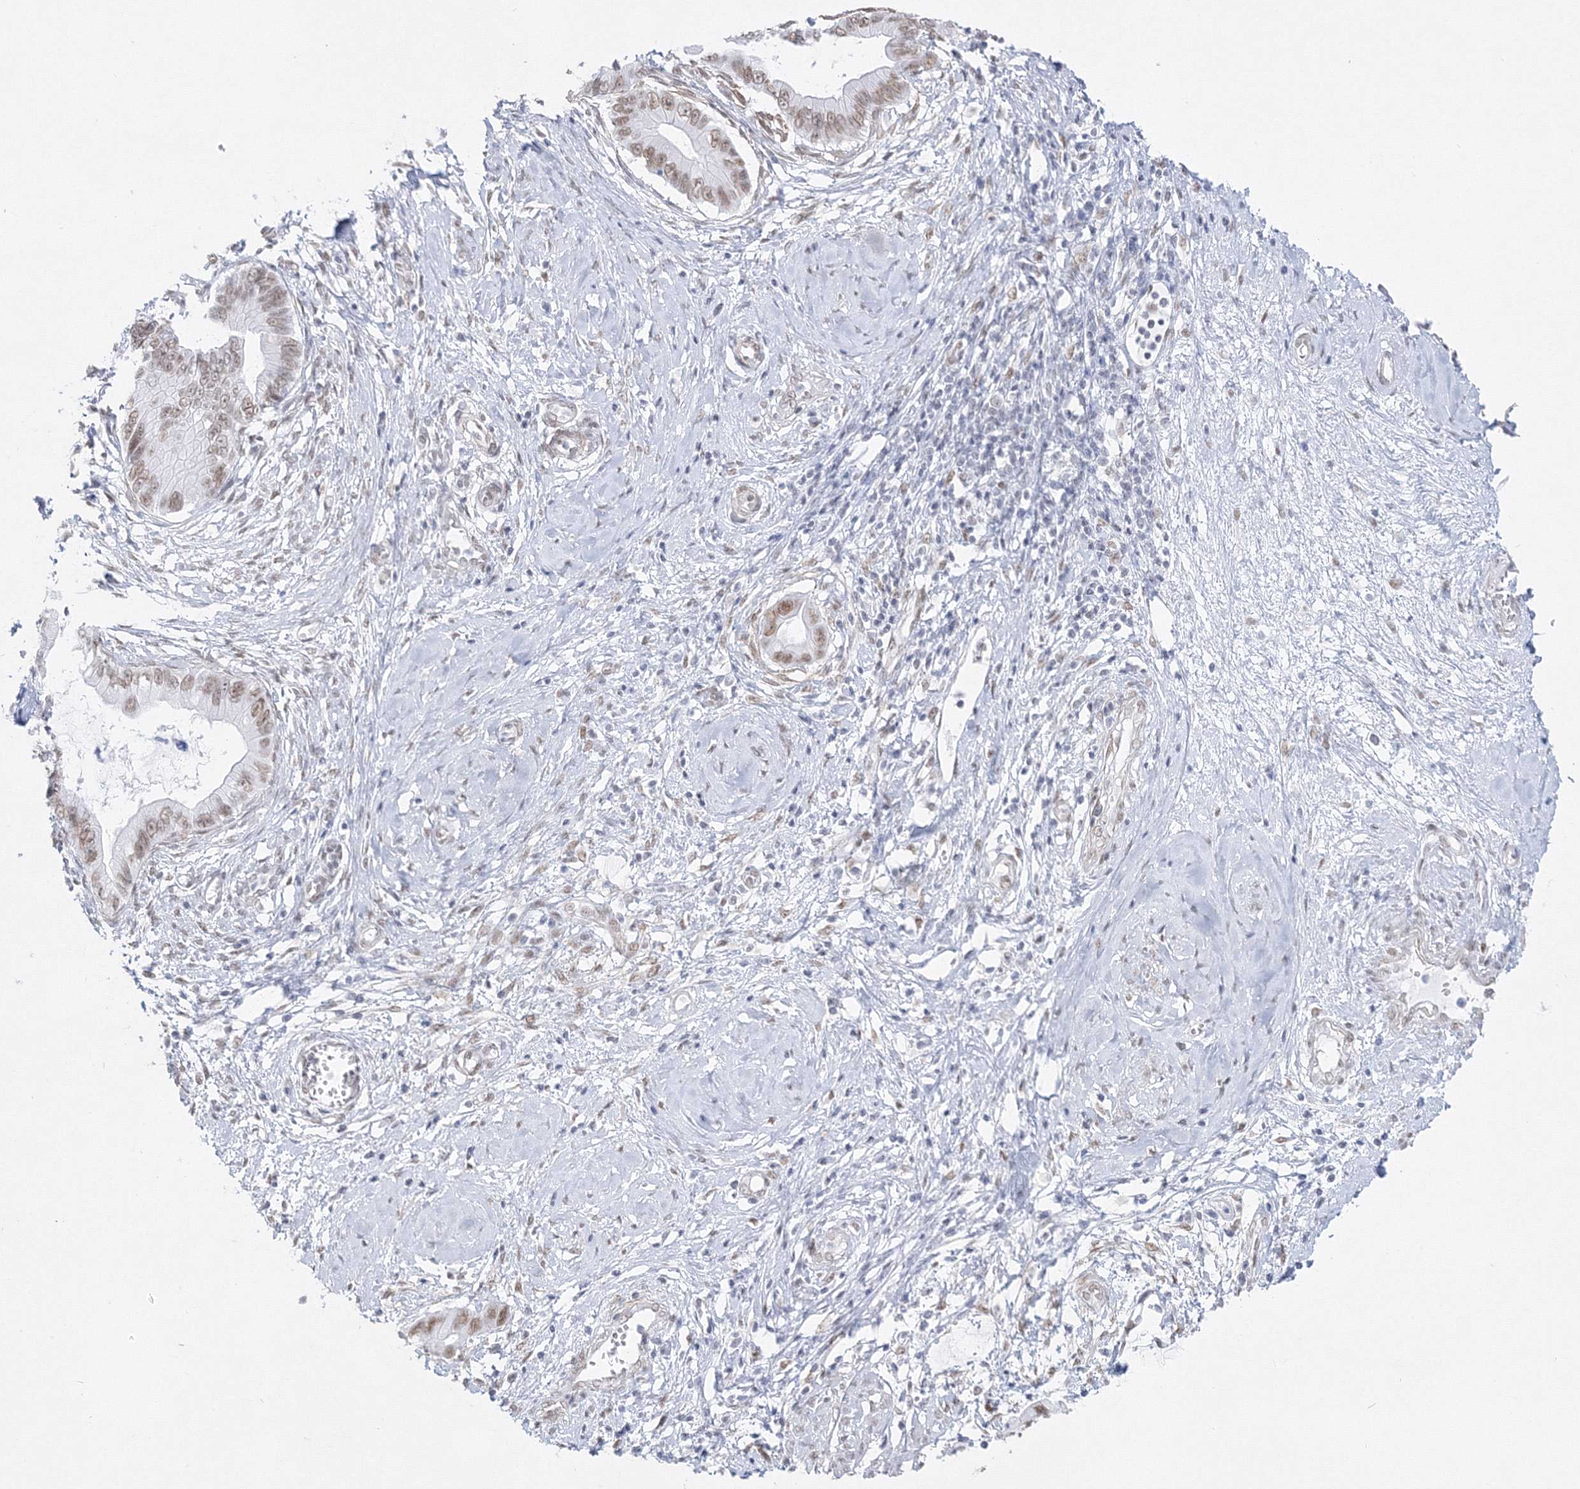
{"staining": {"intensity": "weak", "quantity": "25%-75%", "location": "nuclear"}, "tissue": "cervical cancer", "cell_type": "Tumor cells", "image_type": "cancer", "snomed": [{"axis": "morphology", "description": "Adenocarcinoma, NOS"}, {"axis": "topography", "description": "Cervix"}], "caption": "A high-resolution micrograph shows immunohistochemistry staining of adenocarcinoma (cervical), which reveals weak nuclear expression in about 25%-75% of tumor cells.", "gene": "ZNF638", "patient": {"sex": "female", "age": 44}}